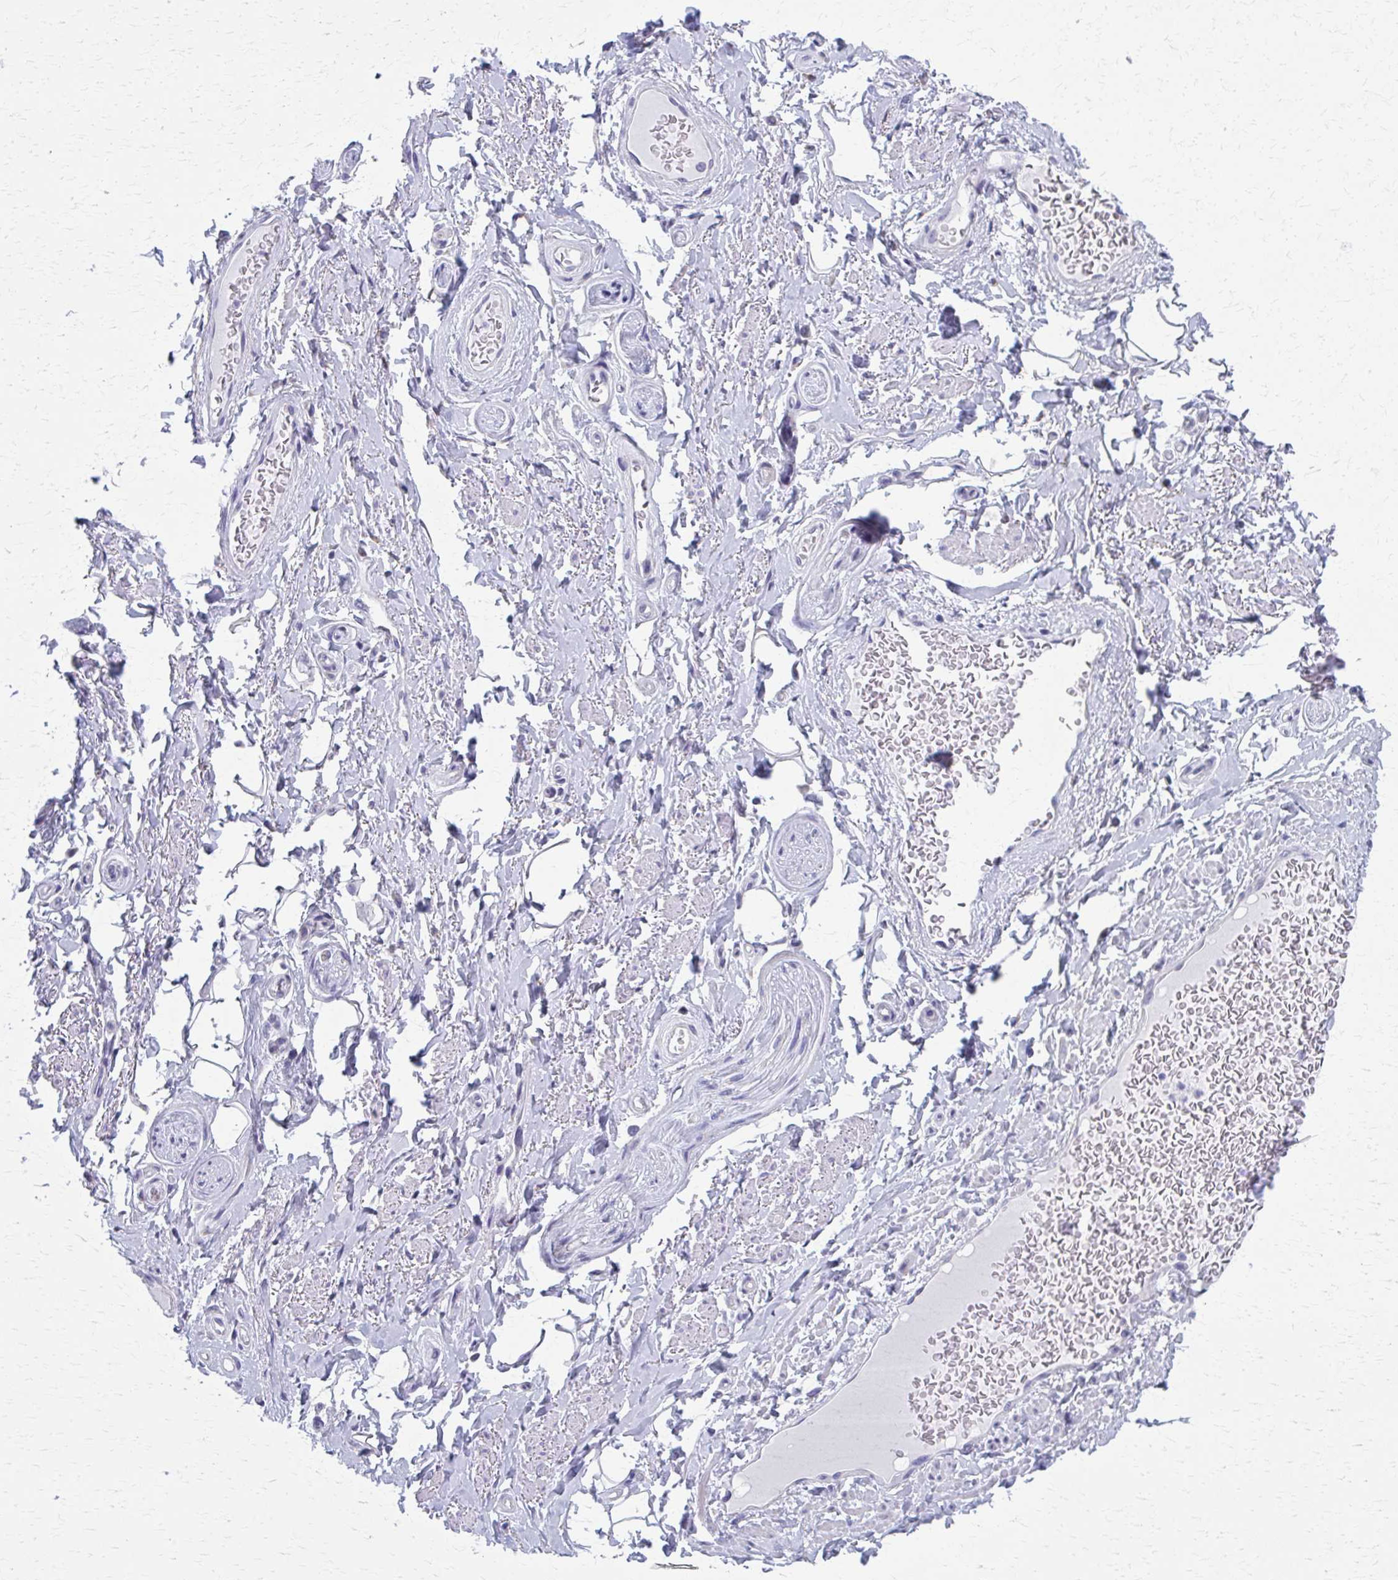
{"staining": {"intensity": "negative", "quantity": "none", "location": "none"}, "tissue": "adipose tissue", "cell_type": "Adipocytes", "image_type": "normal", "snomed": [{"axis": "morphology", "description": "Normal tissue, NOS"}, {"axis": "topography", "description": "Peripheral nerve tissue"}], "caption": "An immunohistochemistry (IHC) image of unremarkable adipose tissue is shown. There is no staining in adipocytes of adipose tissue. The staining was performed using DAB (3,3'-diaminobenzidine) to visualize the protein expression in brown, while the nuclei were stained in blue with hematoxylin (Magnification: 20x).", "gene": "SPATS2L", "patient": {"sex": "male", "age": 51}}